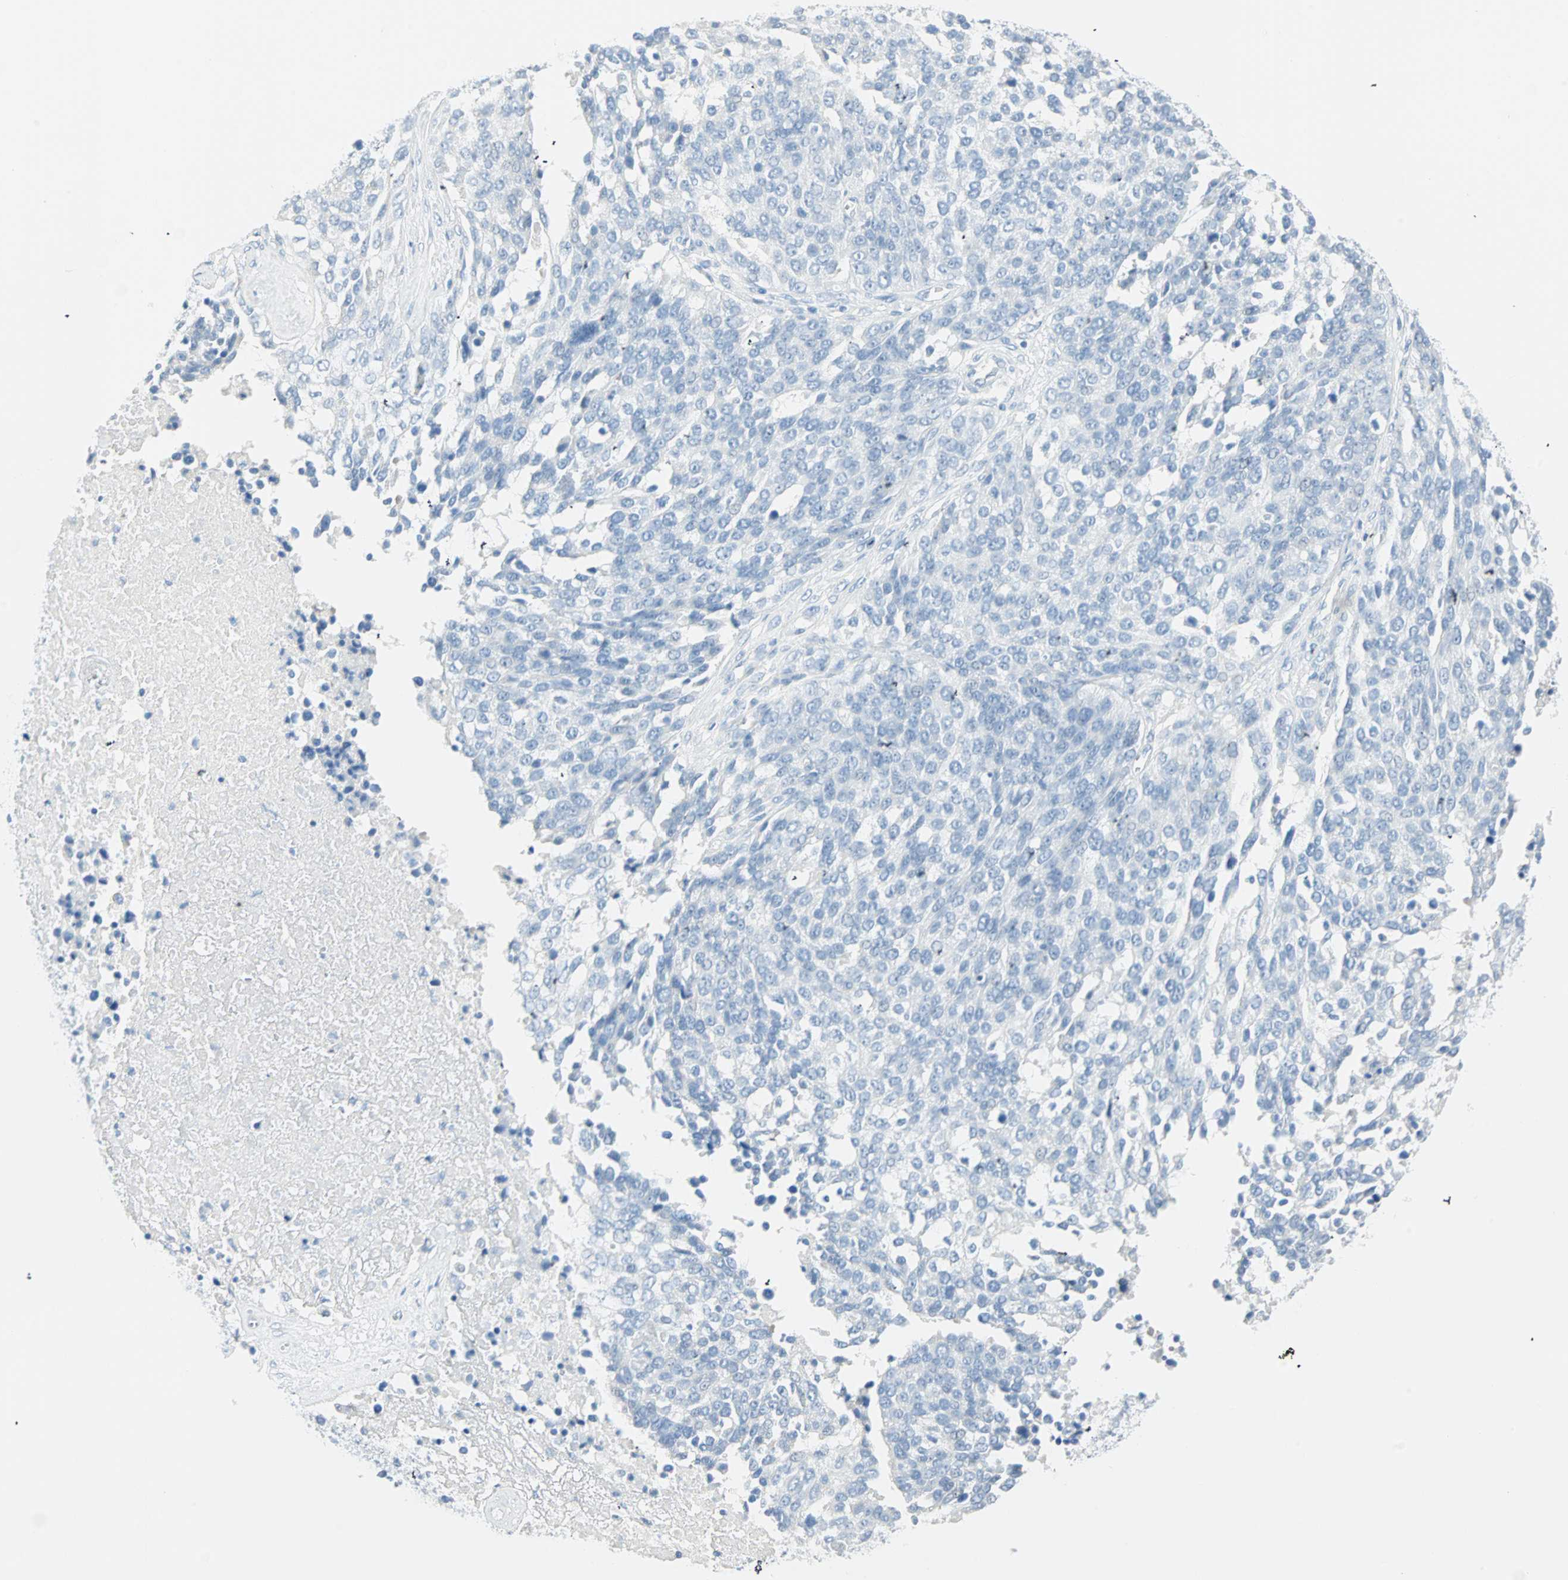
{"staining": {"intensity": "negative", "quantity": "none", "location": "none"}, "tissue": "ovarian cancer", "cell_type": "Tumor cells", "image_type": "cancer", "snomed": [{"axis": "morphology", "description": "Cystadenocarcinoma, serous, NOS"}, {"axis": "topography", "description": "Ovary"}], "caption": "Immunohistochemistry histopathology image of human ovarian serous cystadenocarcinoma stained for a protein (brown), which demonstrates no expression in tumor cells.", "gene": "NES", "patient": {"sex": "female", "age": 44}}